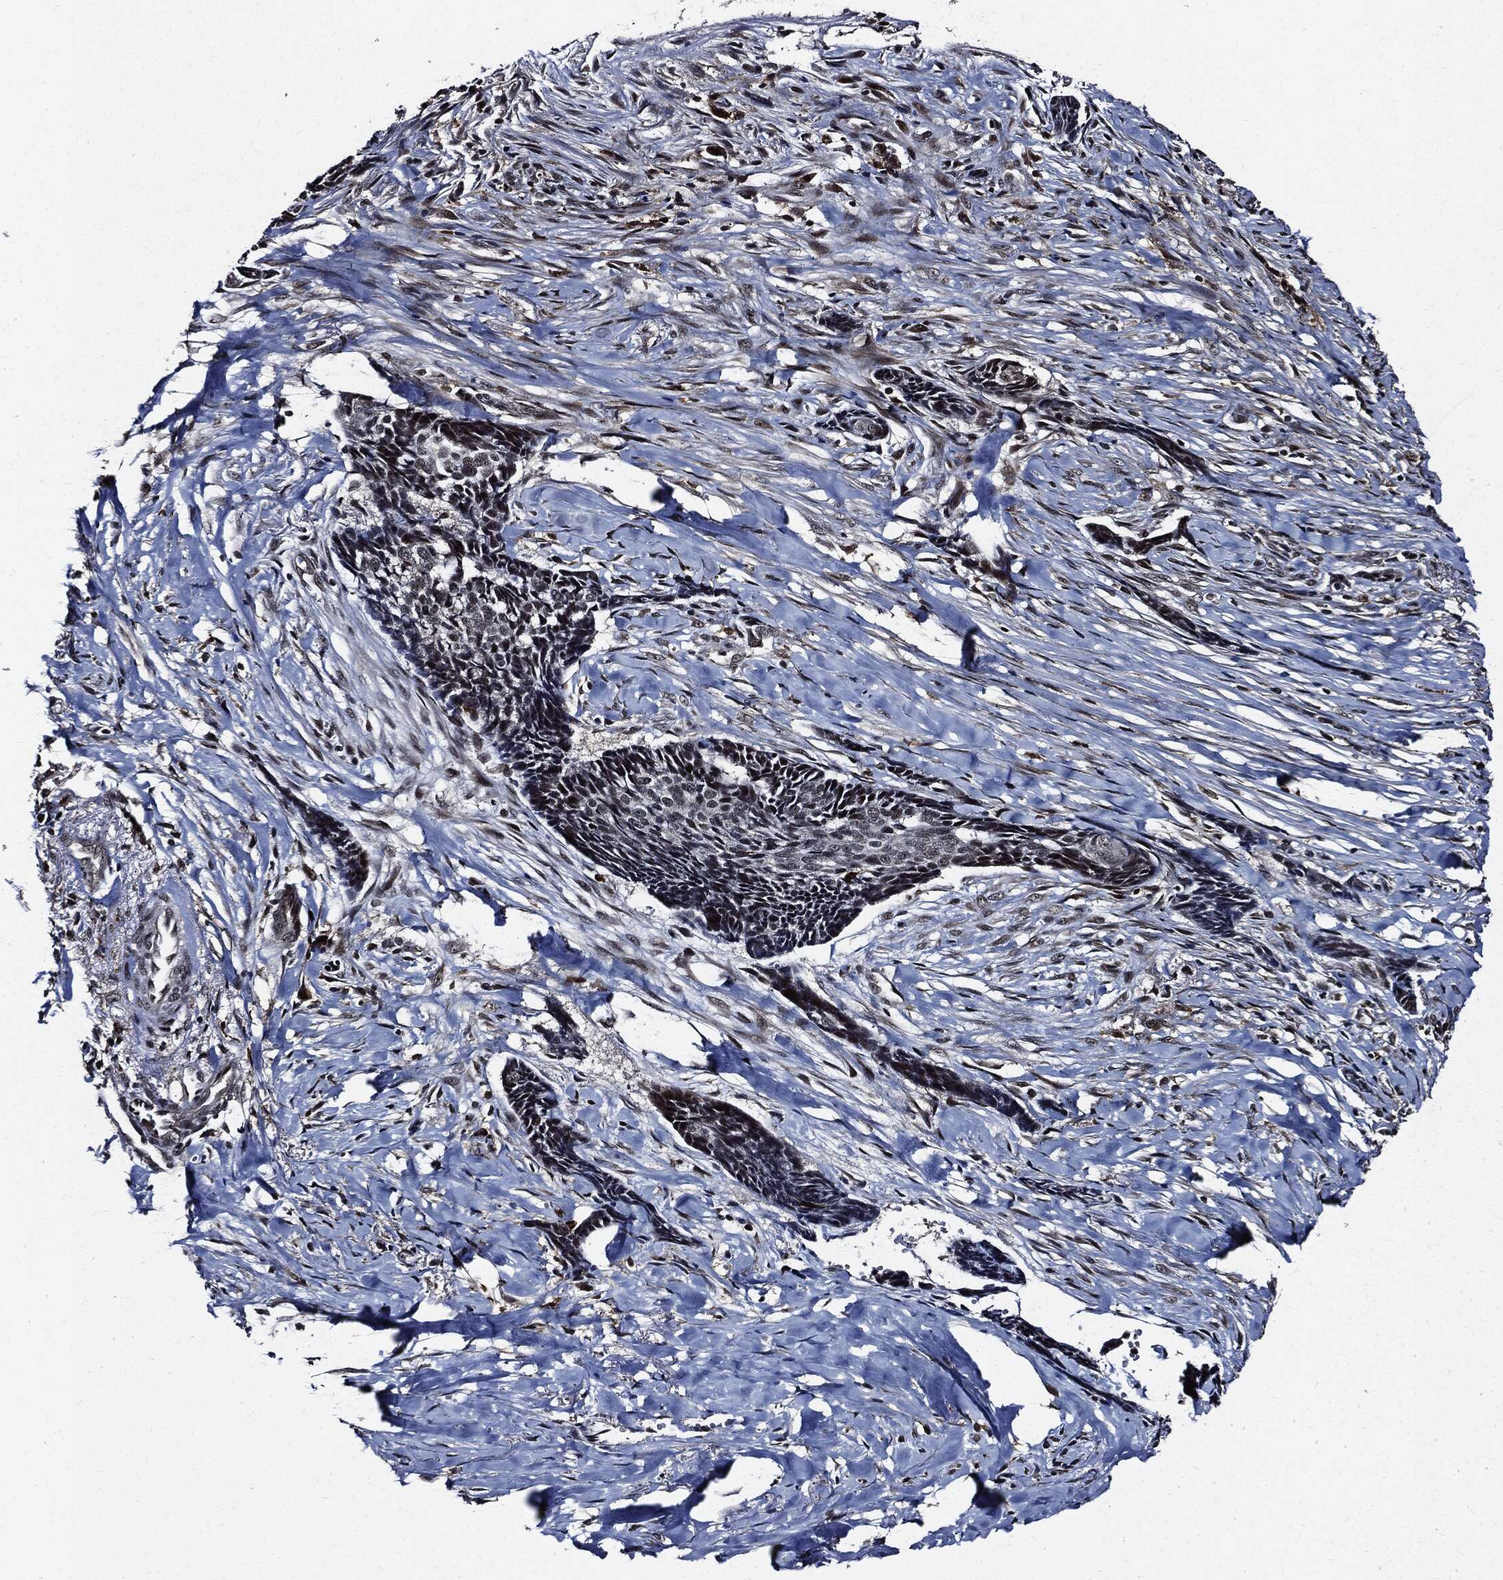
{"staining": {"intensity": "negative", "quantity": "none", "location": "none"}, "tissue": "skin cancer", "cell_type": "Tumor cells", "image_type": "cancer", "snomed": [{"axis": "morphology", "description": "Basal cell carcinoma"}, {"axis": "topography", "description": "Skin"}], "caption": "This histopathology image is of skin cancer stained with immunohistochemistry (IHC) to label a protein in brown with the nuclei are counter-stained blue. There is no staining in tumor cells. Nuclei are stained in blue.", "gene": "SUGT1", "patient": {"sex": "male", "age": 86}}